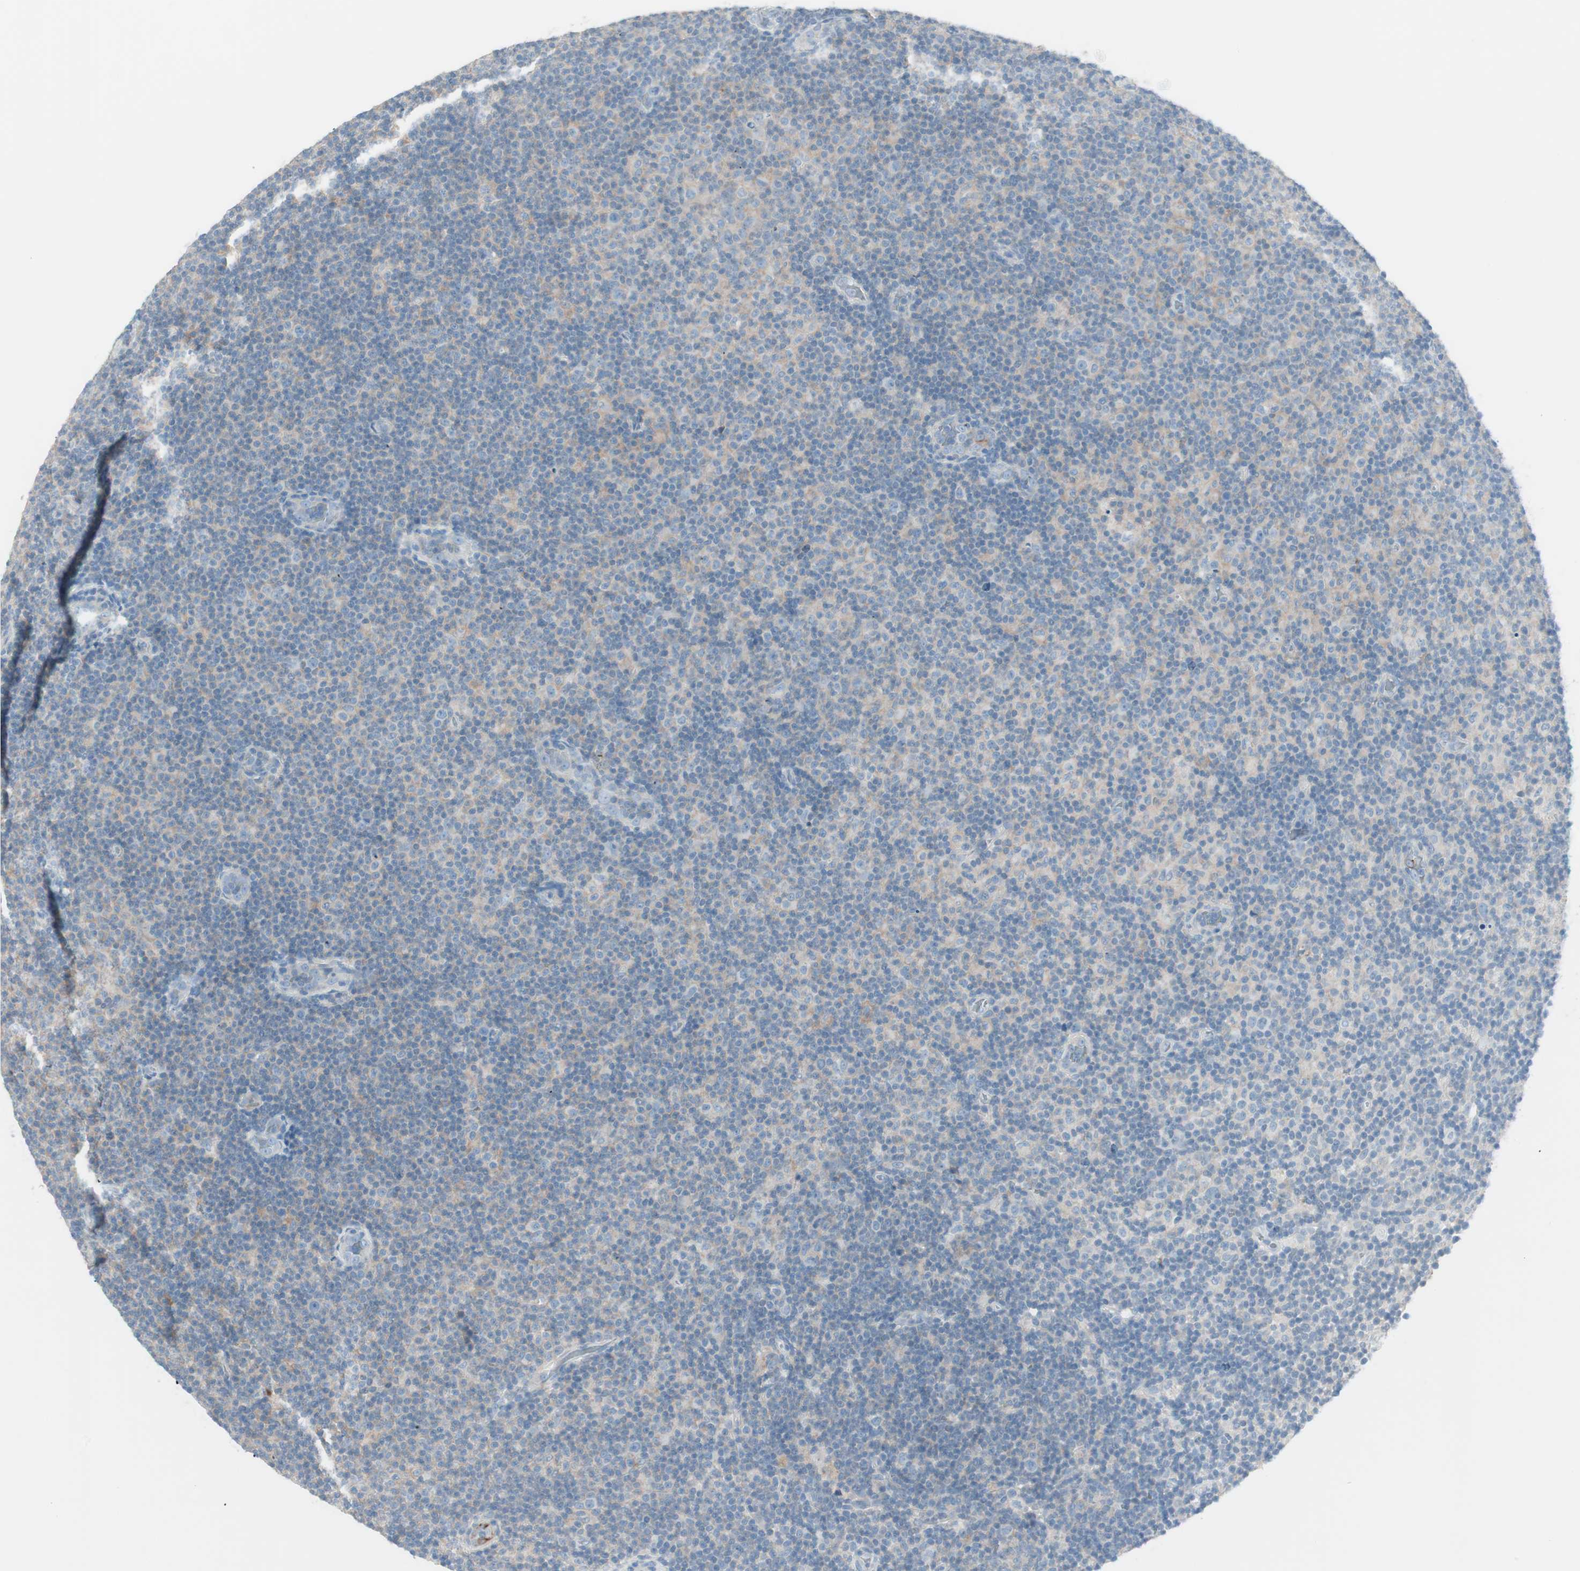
{"staining": {"intensity": "weak", "quantity": "25%-75%", "location": "cytoplasmic/membranous"}, "tissue": "lymphoma", "cell_type": "Tumor cells", "image_type": "cancer", "snomed": [{"axis": "morphology", "description": "Malignant lymphoma, non-Hodgkin's type, Low grade"}, {"axis": "topography", "description": "Lymph node"}], "caption": "The histopathology image demonstrates staining of low-grade malignant lymphoma, non-Hodgkin's type, revealing weak cytoplasmic/membranous protein positivity (brown color) within tumor cells.", "gene": "ITLN2", "patient": {"sex": "male", "age": 83}}